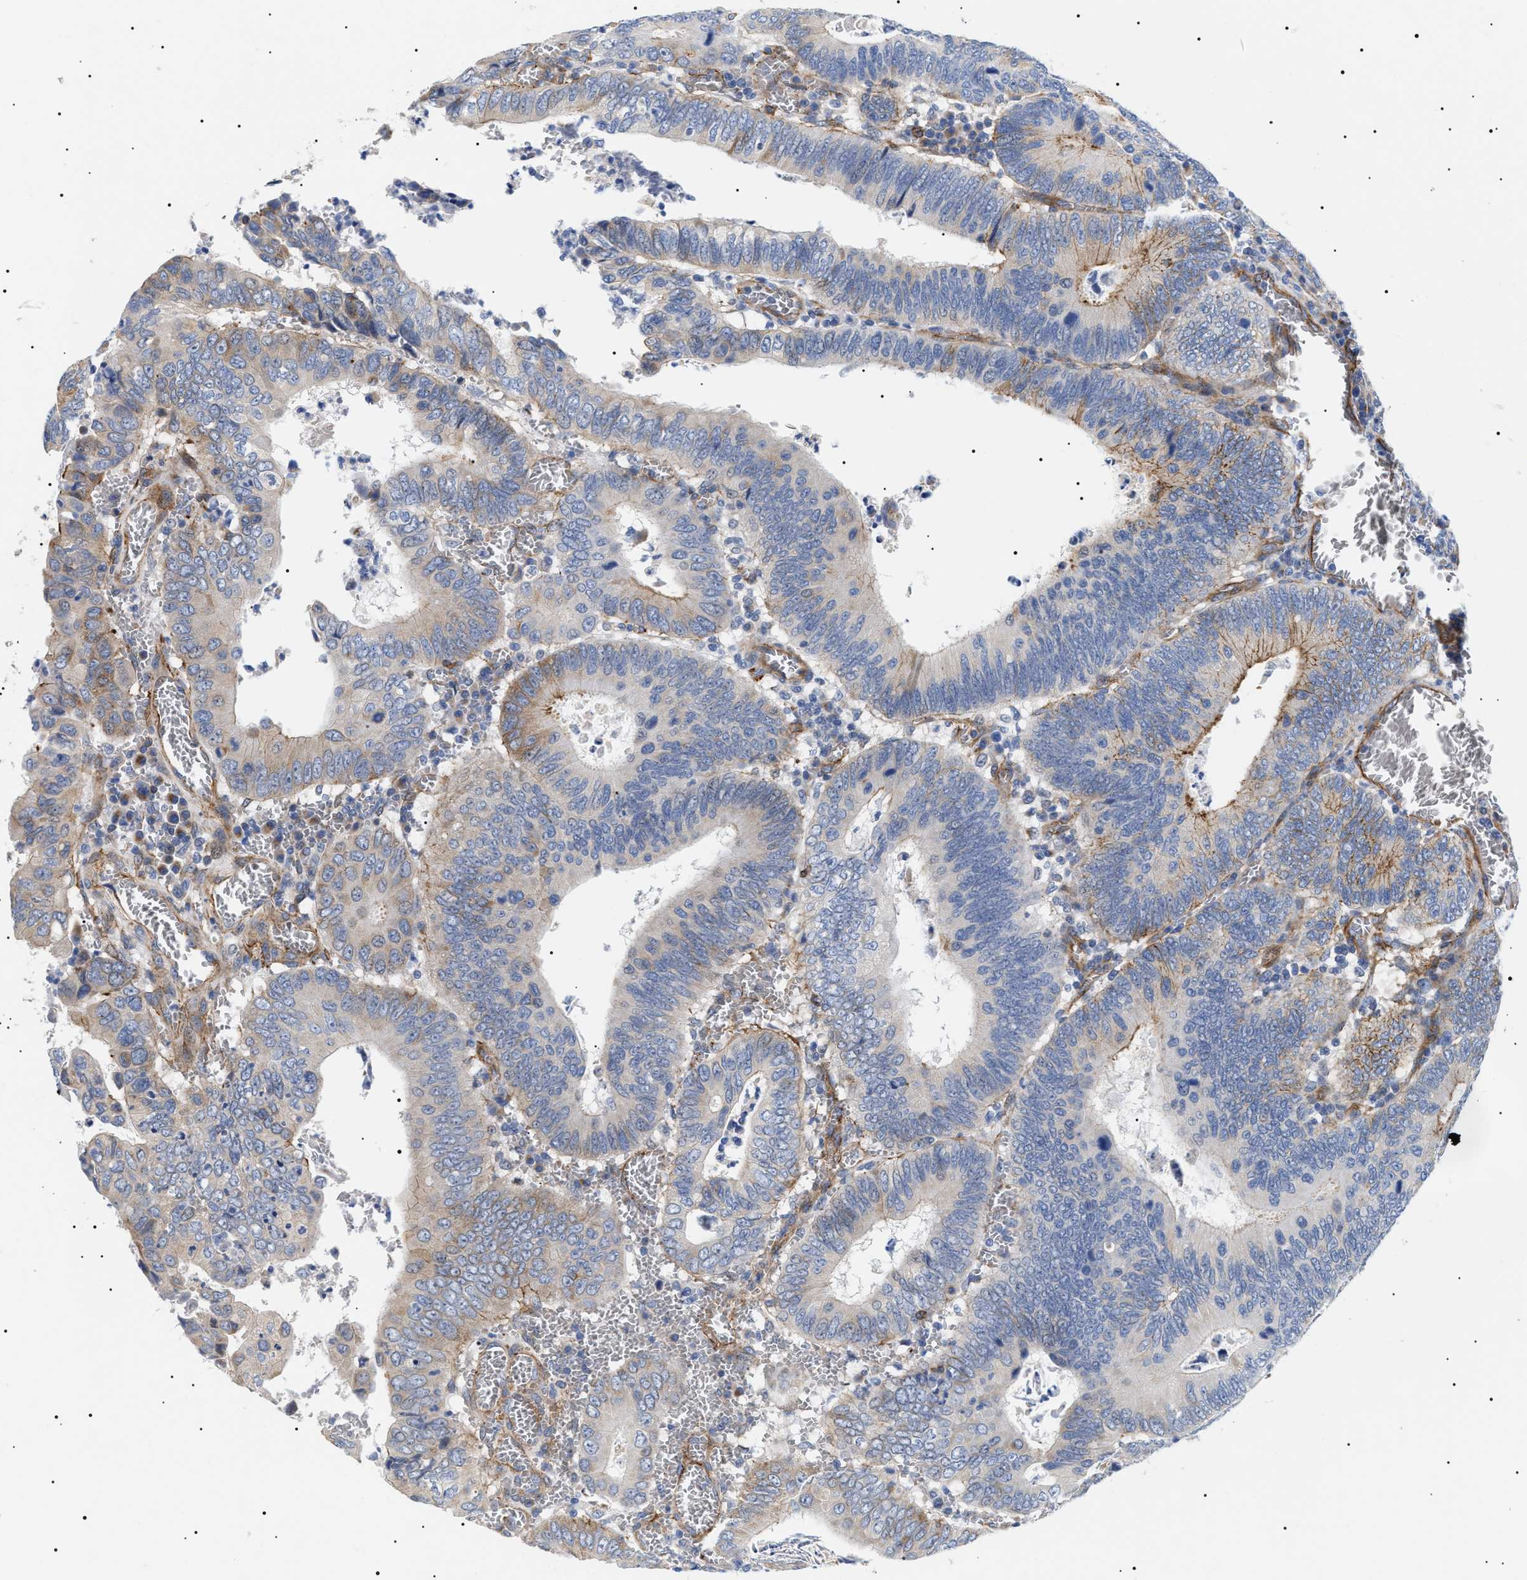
{"staining": {"intensity": "moderate", "quantity": "25%-75%", "location": "cytoplasmic/membranous"}, "tissue": "colorectal cancer", "cell_type": "Tumor cells", "image_type": "cancer", "snomed": [{"axis": "morphology", "description": "Inflammation, NOS"}, {"axis": "morphology", "description": "Adenocarcinoma, NOS"}, {"axis": "topography", "description": "Colon"}], "caption": "About 25%-75% of tumor cells in human colorectal adenocarcinoma exhibit moderate cytoplasmic/membranous protein positivity as visualized by brown immunohistochemical staining.", "gene": "TMEM222", "patient": {"sex": "male", "age": 72}}